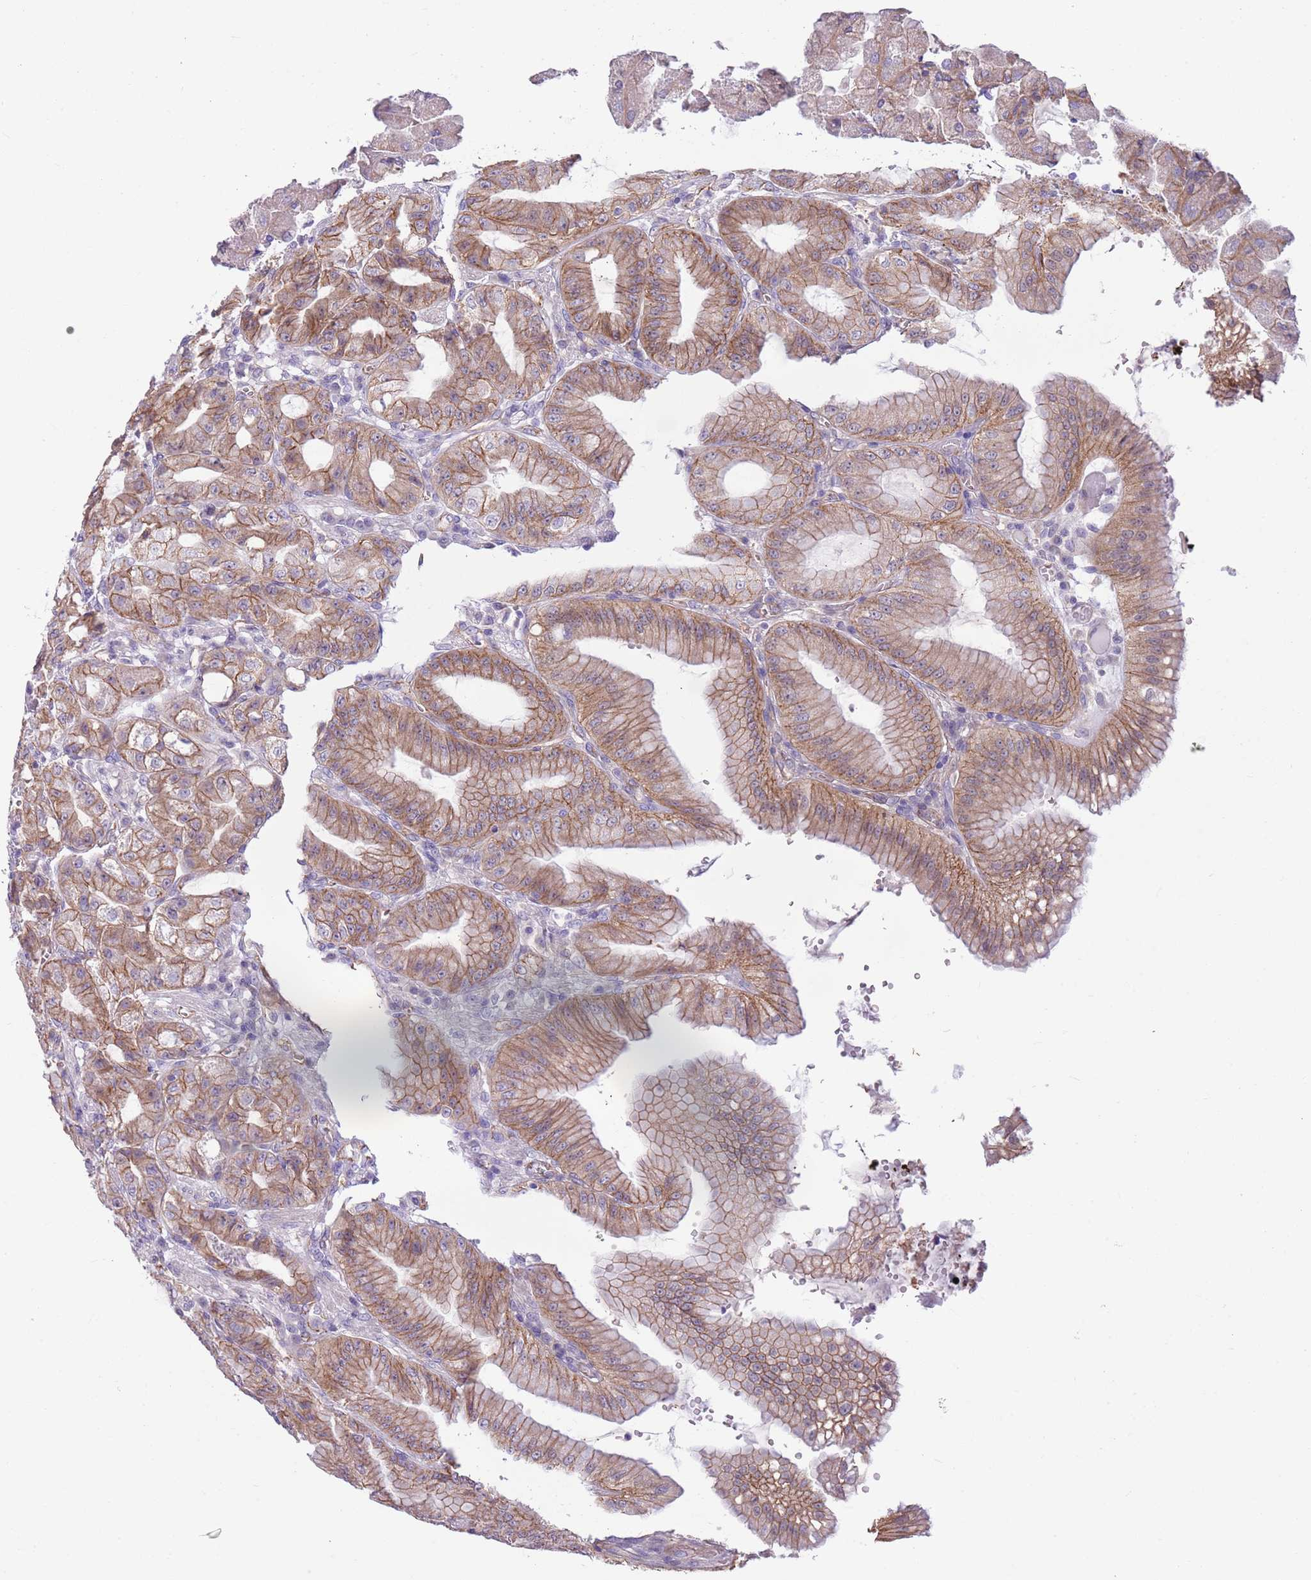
{"staining": {"intensity": "moderate", "quantity": ">75%", "location": "cytoplasmic/membranous"}, "tissue": "stomach", "cell_type": "Glandular cells", "image_type": "normal", "snomed": [{"axis": "morphology", "description": "Normal tissue, NOS"}, {"axis": "topography", "description": "Stomach, upper"}, {"axis": "topography", "description": "Stomach, lower"}], "caption": "Protein staining demonstrates moderate cytoplasmic/membranous expression in about >75% of glandular cells in benign stomach.", "gene": "PARP8", "patient": {"sex": "male", "age": 71}}